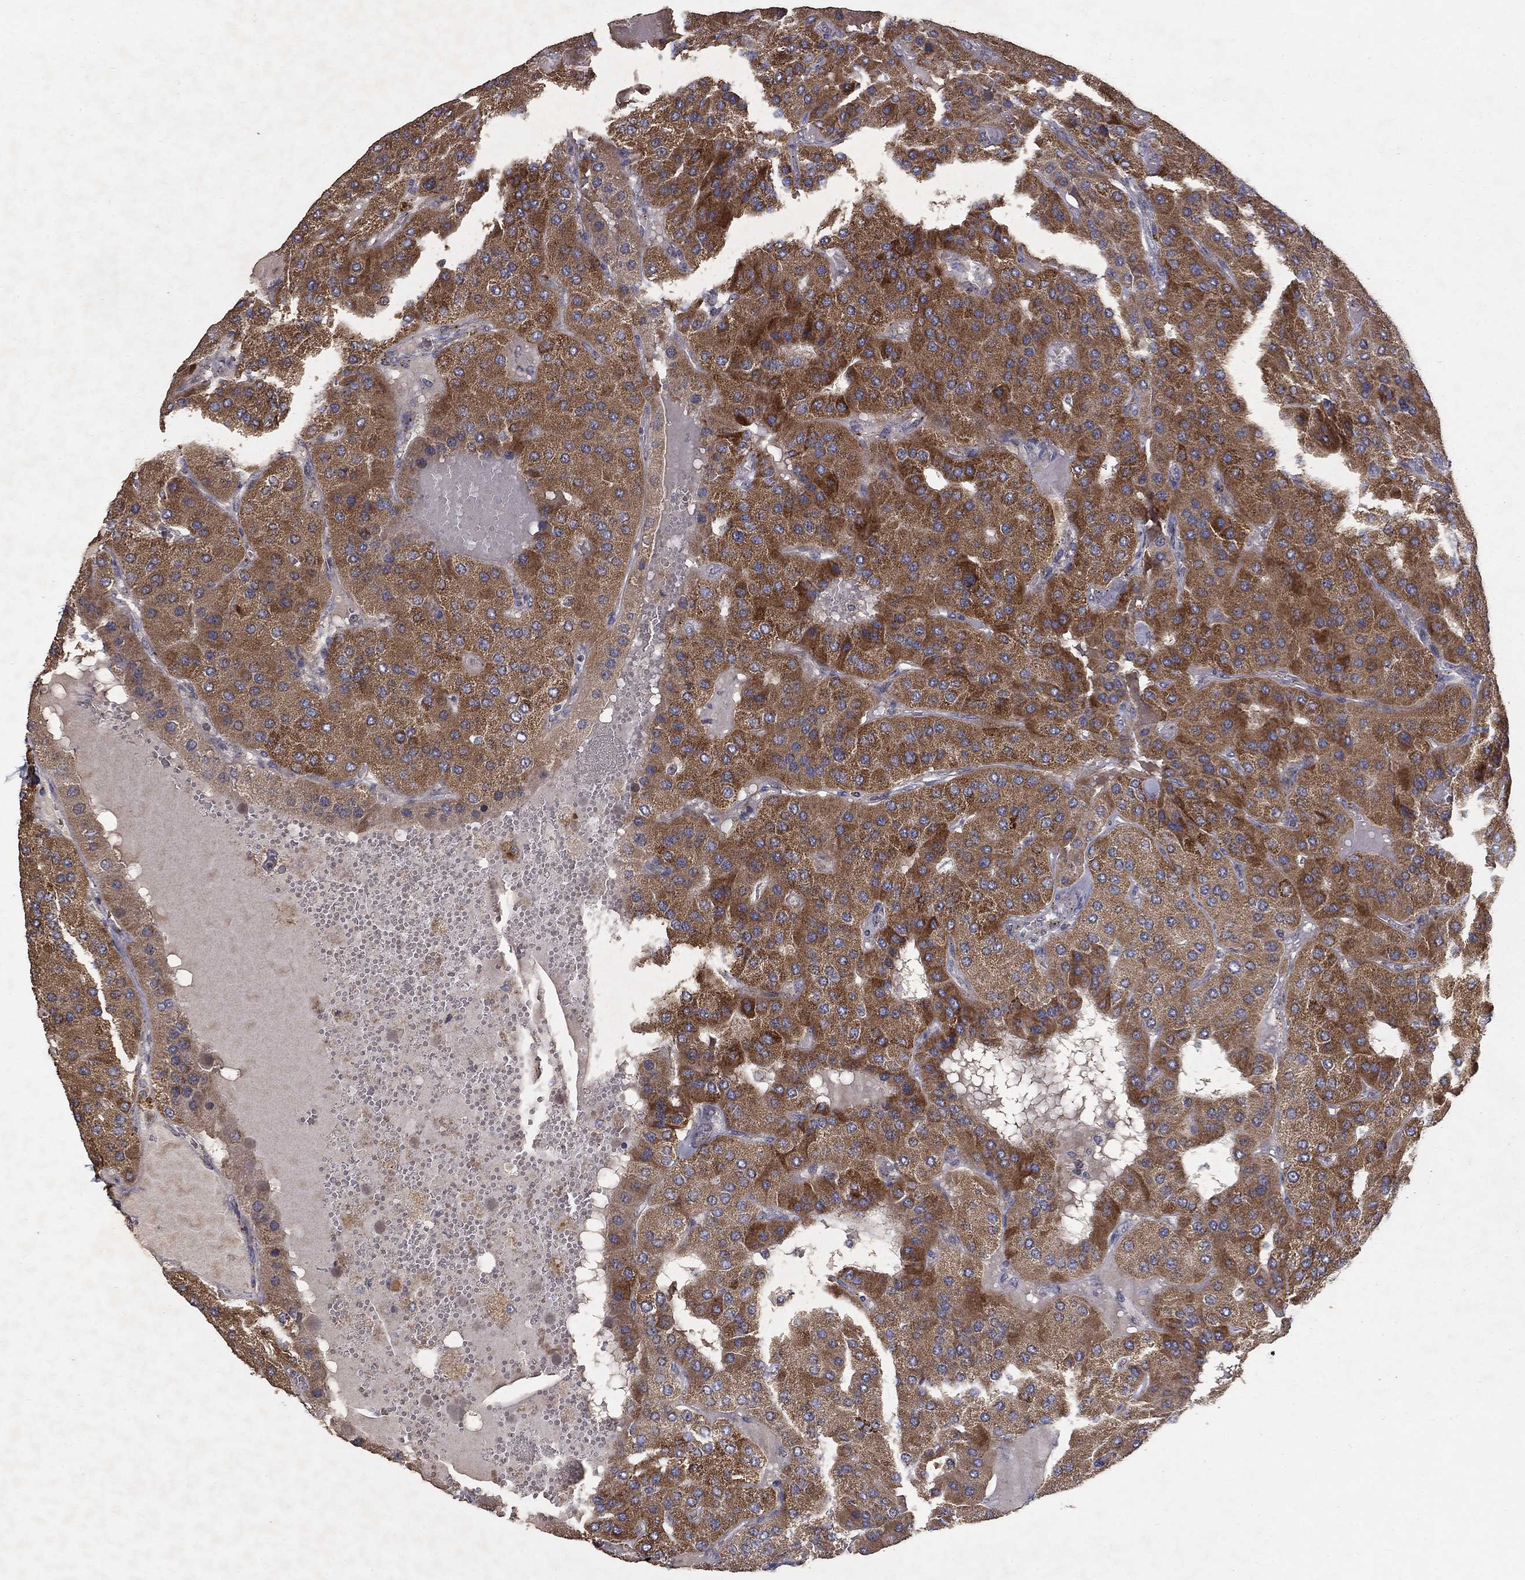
{"staining": {"intensity": "strong", "quantity": "25%-75%", "location": "cytoplasmic/membranous"}, "tissue": "parathyroid gland", "cell_type": "Glandular cells", "image_type": "normal", "snomed": [{"axis": "morphology", "description": "Normal tissue, NOS"}, {"axis": "morphology", "description": "Adenoma, NOS"}, {"axis": "topography", "description": "Parathyroid gland"}], "caption": "The histopathology image displays immunohistochemical staining of benign parathyroid gland. There is strong cytoplasmic/membranous expression is seen in about 25%-75% of glandular cells.", "gene": "GPSM1", "patient": {"sex": "female", "age": 86}}